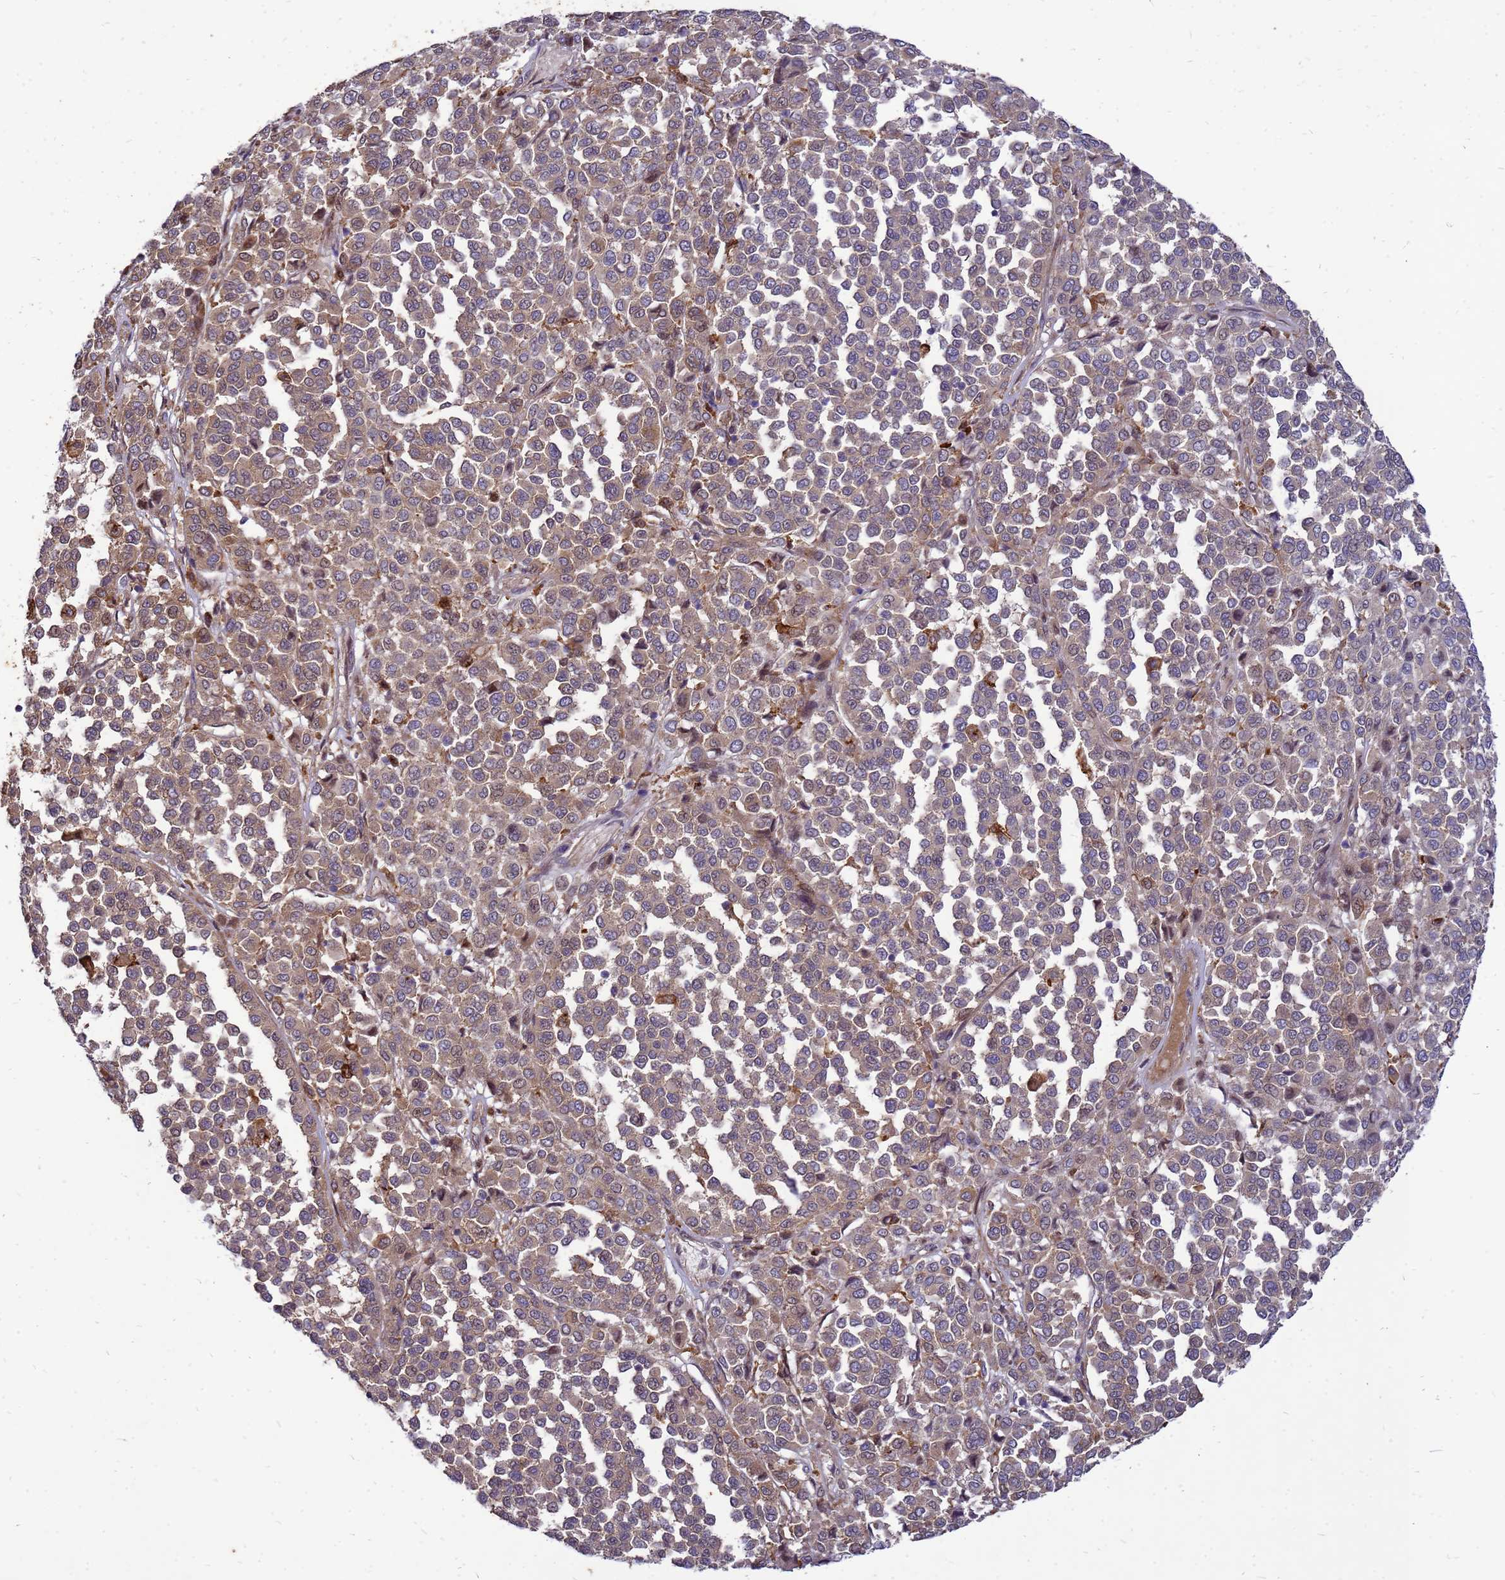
{"staining": {"intensity": "weak", "quantity": ">75%", "location": "cytoplasmic/membranous"}, "tissue": "melanoma", "cell_type": "Tumor cells", "image_type": "cancer", "snomed": [{"axis": "morphology", "description": "Malignant melanoma, Metastatic site"}, {"axis": "topography", "description": "Pancreas"}], "caption": "Human melanoma stained for a protein (brown) exhibits weak cytoplasmic/membranous positive expression in about >75% of tumor cells.", "gene": "RNF215", "patient": {"sex": "female", "age": 30}}